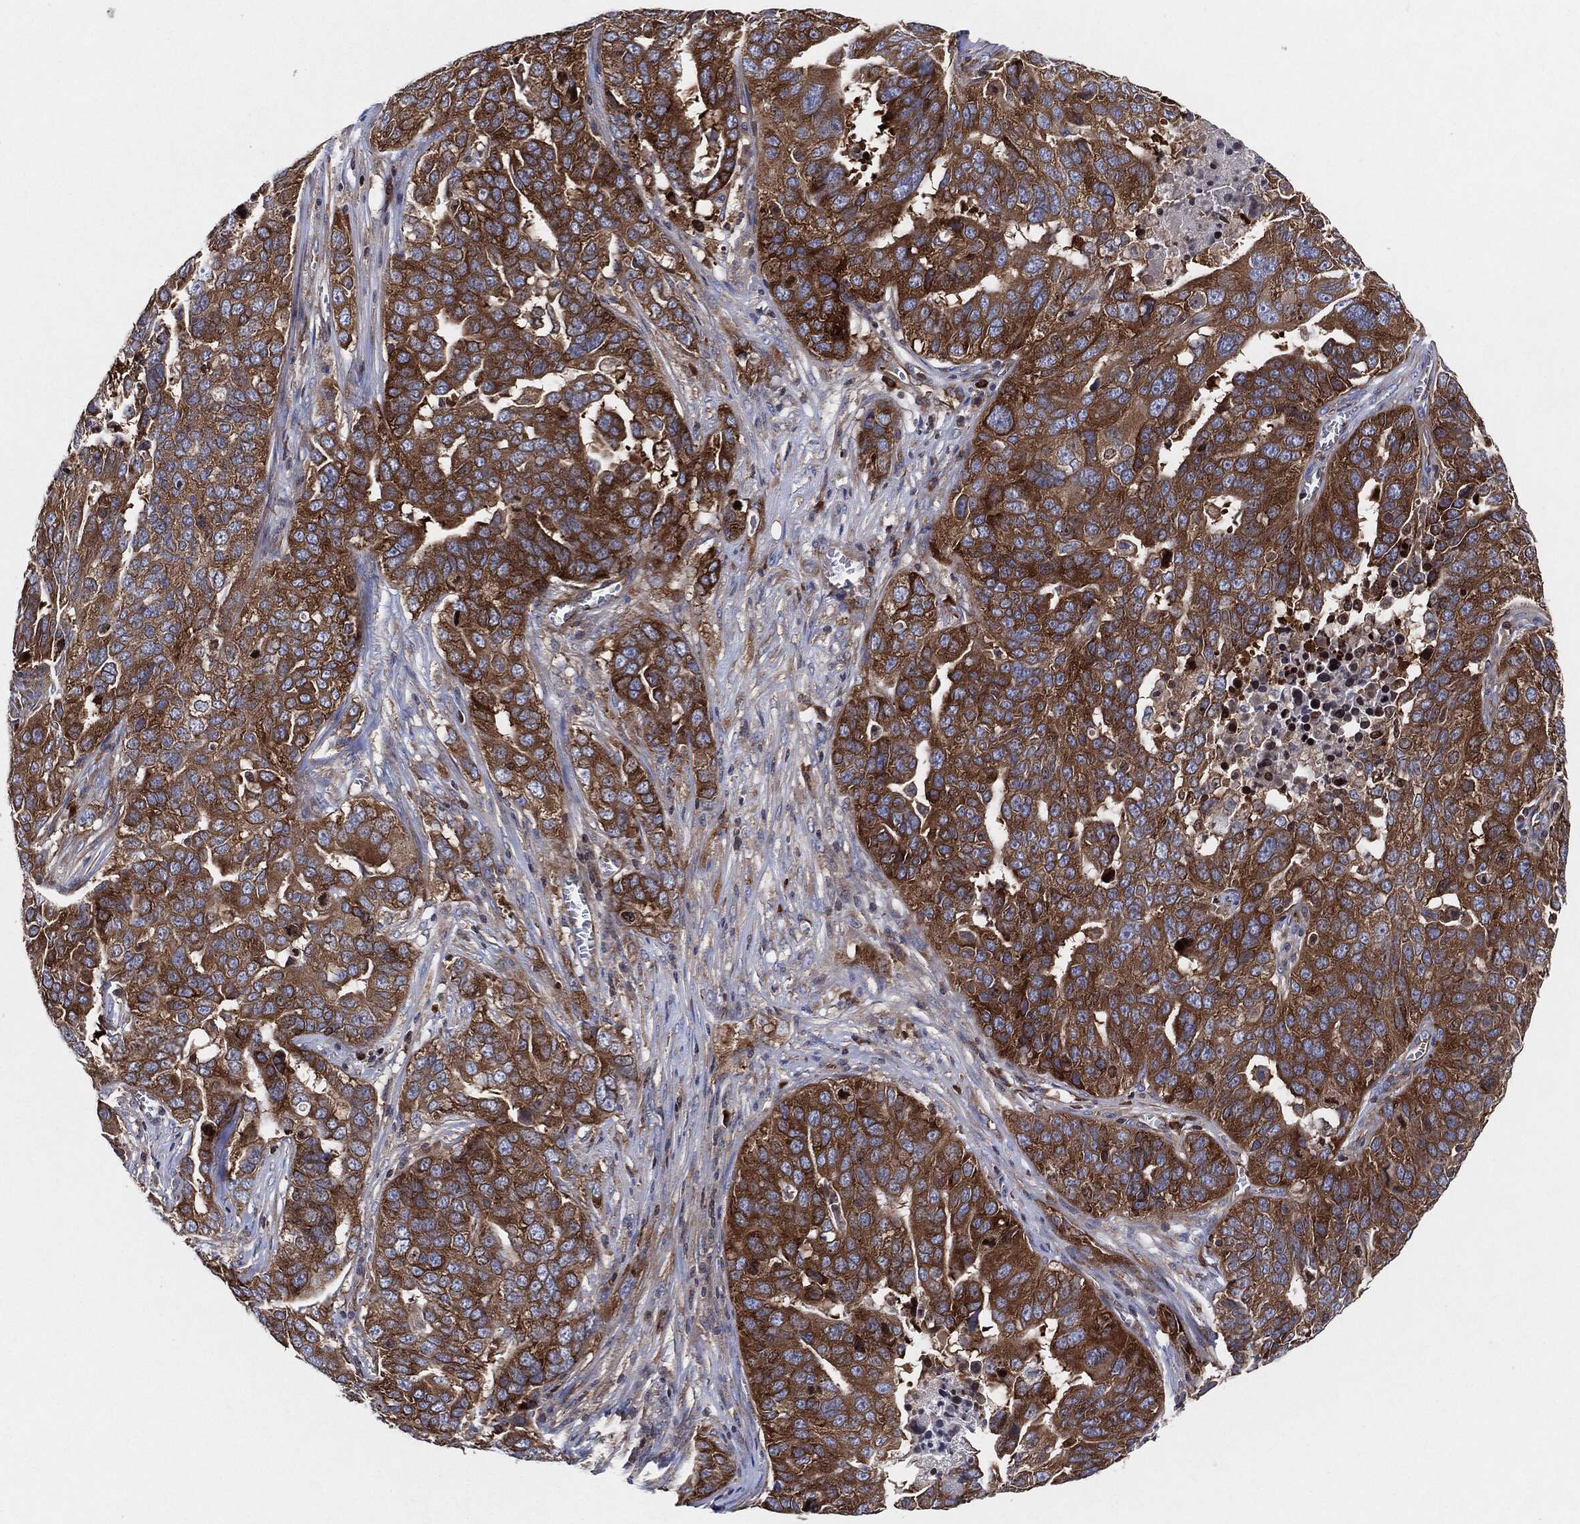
{"staining": {"intensity": "strong", "quantity": ">75%", "location": "cytoplasmic/membranous"}, "tissue": "ovarian cancer", "cell_type": "Tumor cells", "image_type": "cancer", "snomed": [{"axis": "morphology", "description": "Carcinoma, endometroid"}, {"axis": "topography", "description": "Soft tissue"}, {"axis": "topography", "description": "Ovary"}], "caption": "This image exhibits ovarian cancer (endometroid carcinoma) stained with immunohistochemistry to label a protein in brown. The cytoplasmic/membranous of tumor cells show strong positivity for the protein. Nuclei are counter-stained blue.", "gene": "EIF2S2", "patient": {"sex": "female", "age": 52}}